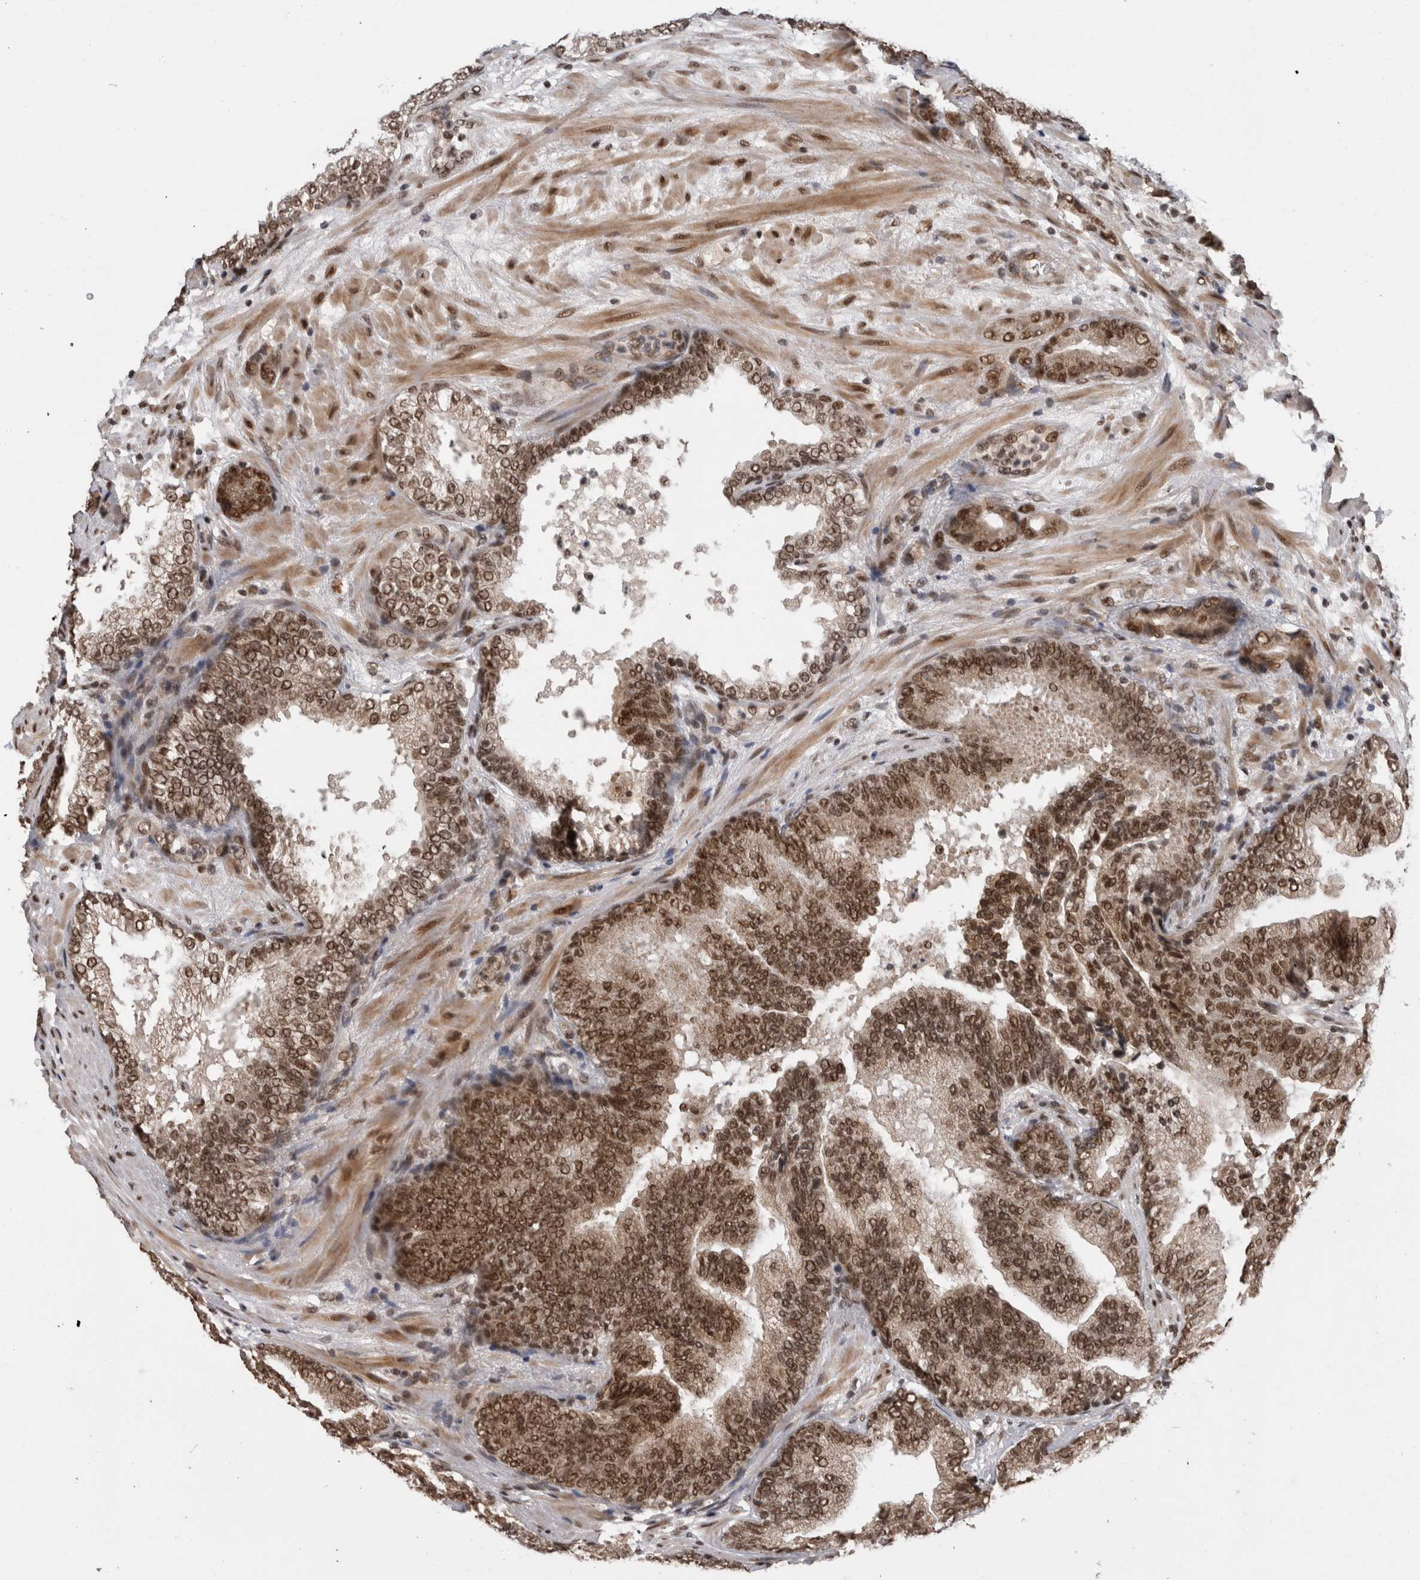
{"staining": {"intensity": "moderate", "quantity": ">75%", "location": "cytoplasmic/membranous,nuclear"}, "tissue": "prostate cancer", "cell_type": "Tumor cells", "image_type": "cancer", "snomed": [{"axis": "morphology", "description": "Adenocarcinoma, High grade"}, {"axis": "topography", "description": "Prostate"}], "caption": "Tumor cells show medium levels of moderate cytoplasmic/membranous and nuclear expression in approximately >75% of cells in high-grade adenocarcinoma (prostate).", "gene": "CPSF2", "patient": {"sex": "male", "age": 55}}